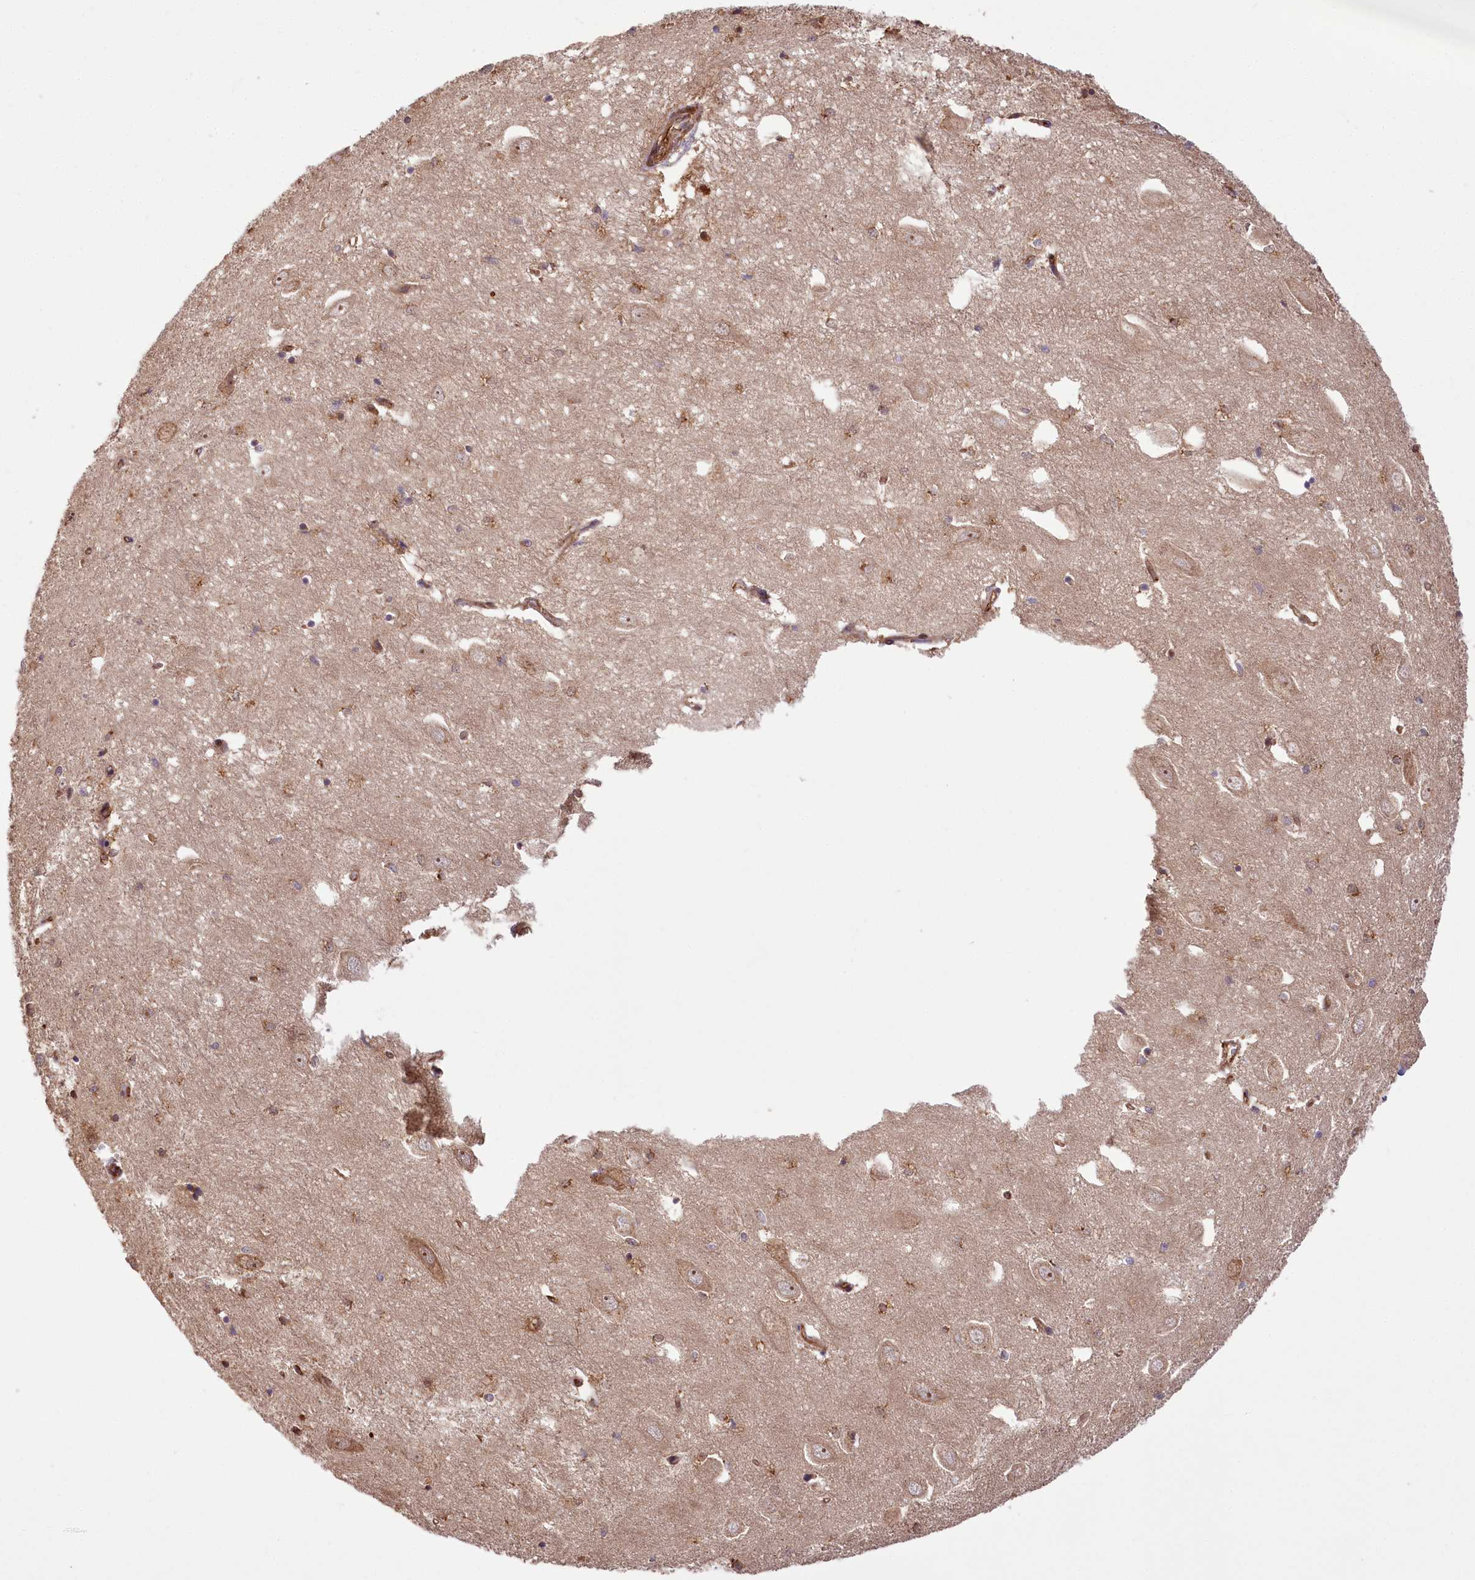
{"staining": {"intensity": "moderate", "quantity": "<25%", "location": "cytoplasmic/membranous,nuclear"}, "tissue": "hippocampus", "cell_type": "Glial cells", "image_type": "normal", "snomed": [{"axis": "morphology", "description": "Normal tissue, NOS"}, {"axis": "topography", "description": "Hippocampus"}], "caption": "Immunohistochemistry photomicrograph of unremarkable hippocampus: human hippocampus stained using immunohistochemistry (IHC) shows low levels of moderate protein expression localized specifically in the cytoplasmic/membranous,nuclear of glial cells, appearing as a cytoplasmic/membranous,nuclear brown color.", "gene": "CARD19", "patient": {"sex": "female", "age": 64}}